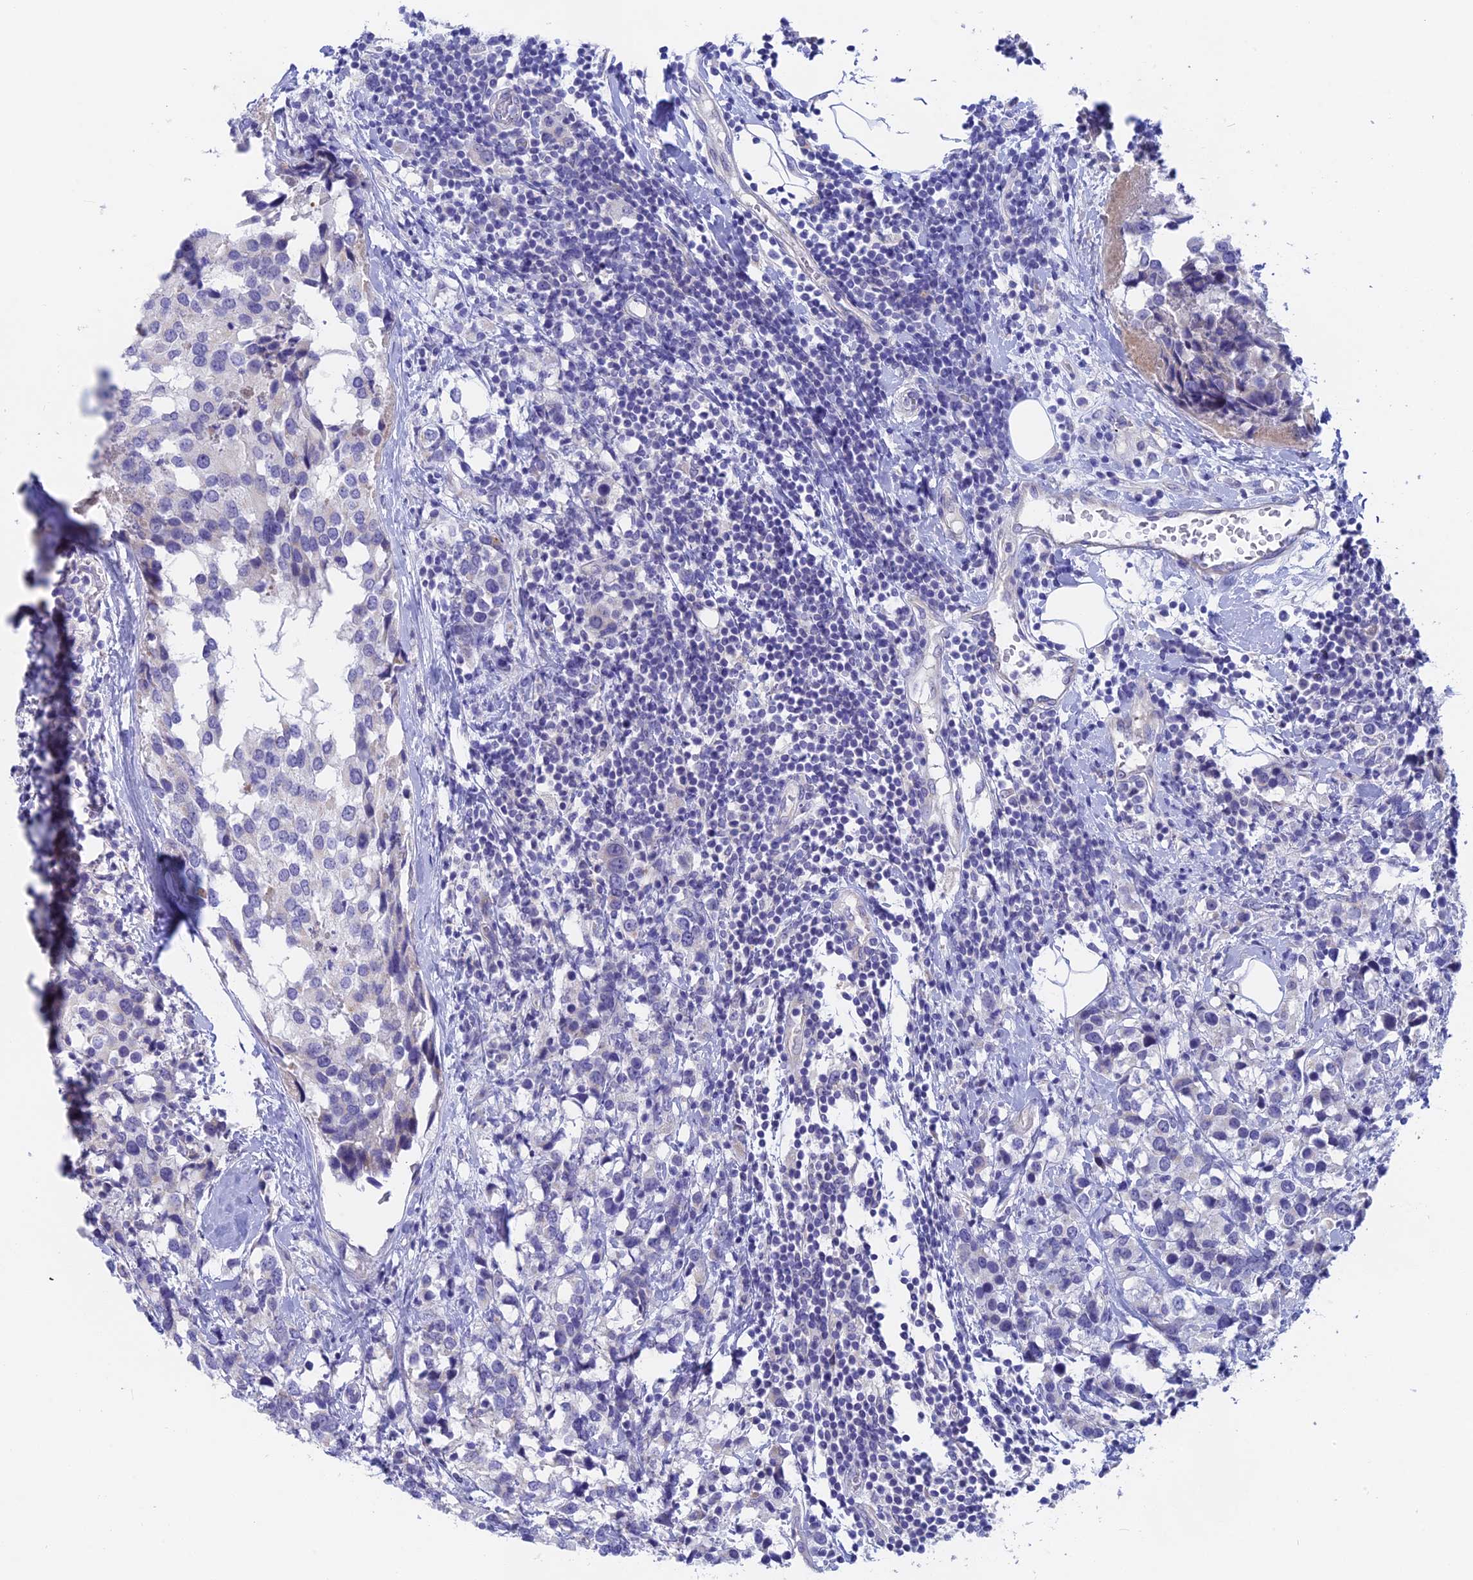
{"staining": {"intensity": "negative", "quantity": "none", "location": "none"}, "tissue": "breast cancer", "cell_type": "Tumor cells", "image_type": "cancer", "snomed": [{"axis": "morphology", "description": "Lobular carcinoma"}, {"axis": "topography", "description": "Breast"}], "caption": "The histopathology image demonstrates no significant staining in tumor cells of lobular carcinoma (breast).", "gene": "GLB1L", "patient": {"sex": "female", "age": 59}}